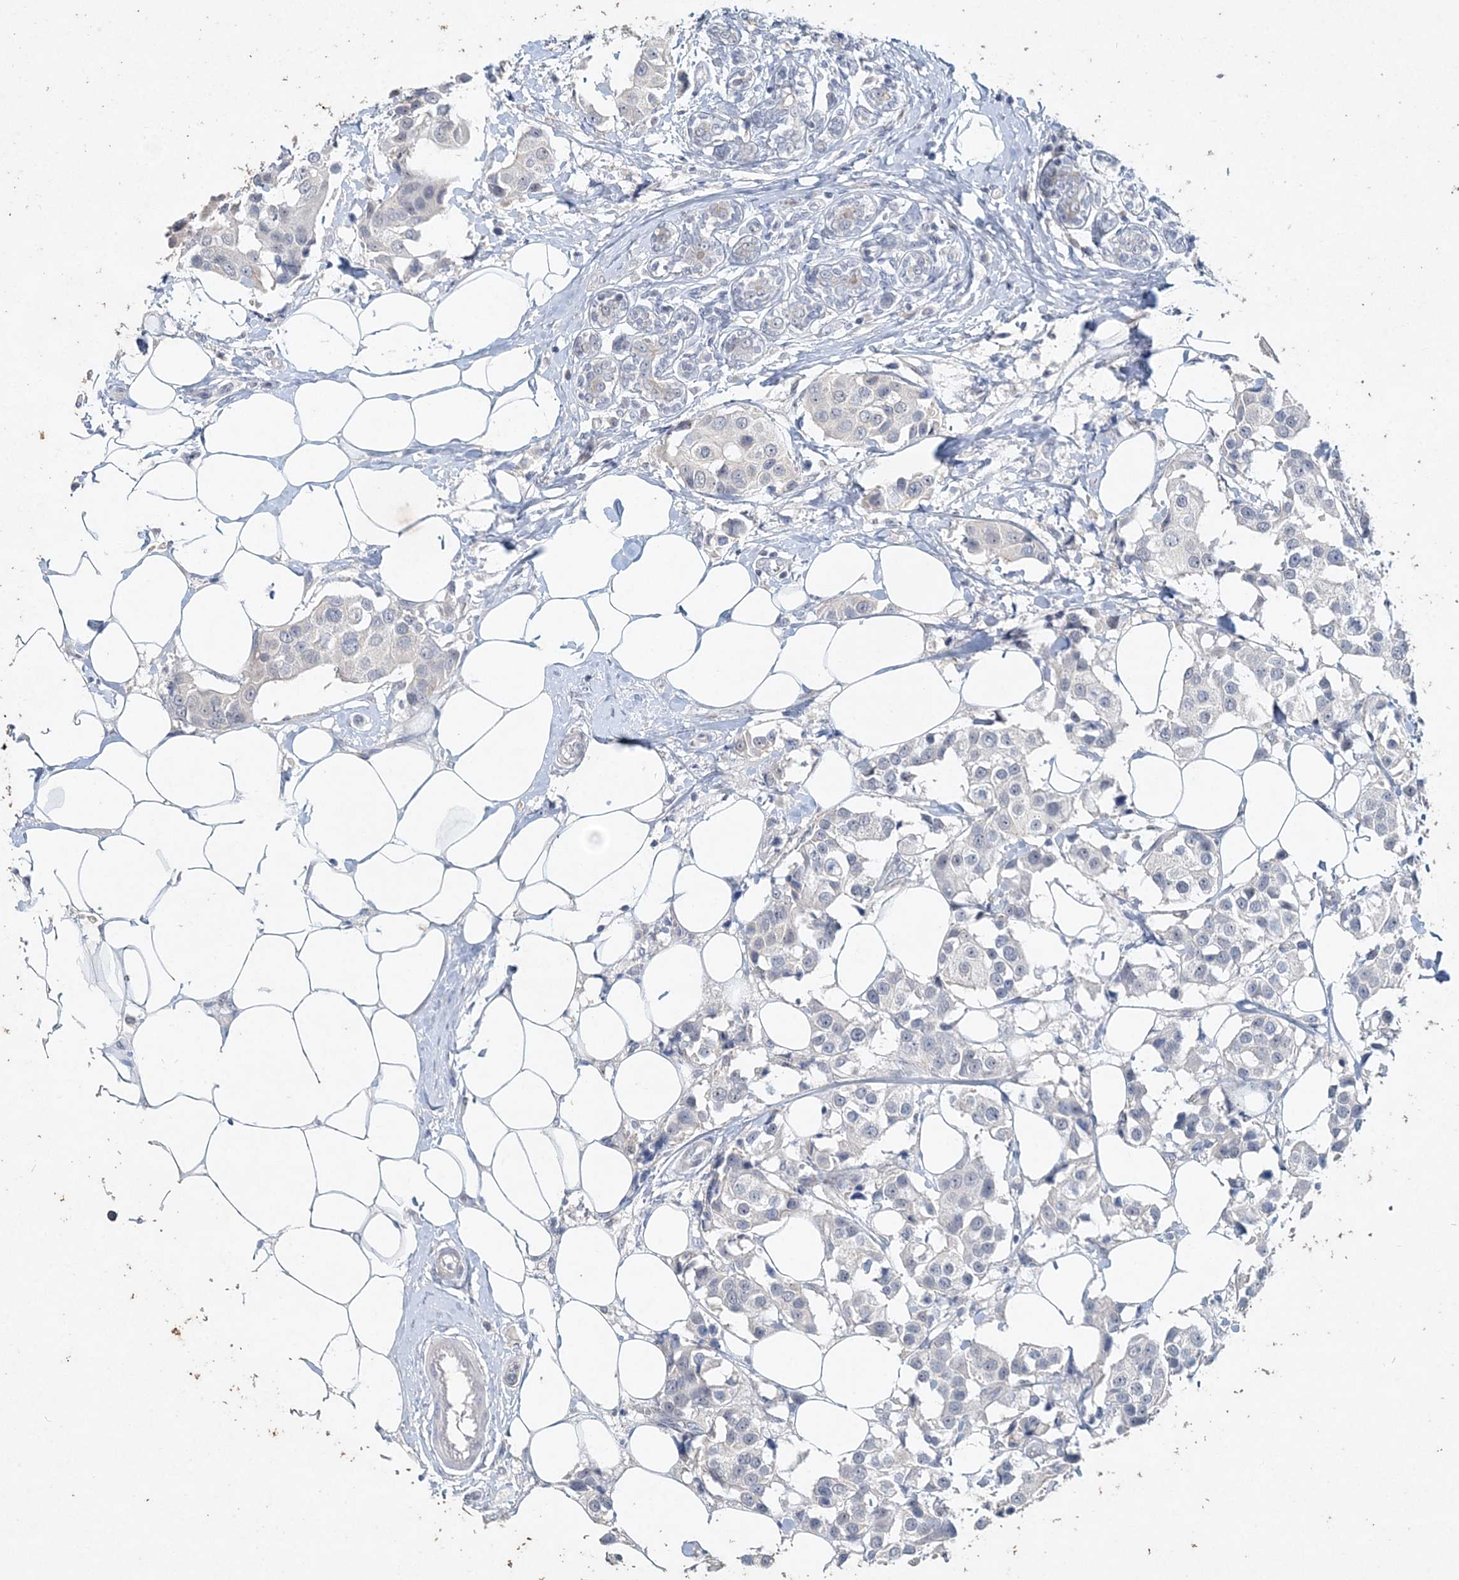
{"staining": {"intensity": "negative", "quantity": "none", "location": "none"}, "tissue": "breast cancer", "cell_type": "Tumor cells", "image_type": "cancer", "snomed": [{"axis": "morphology", "description": "Normal tissue, NOS"}, {"axis": "morphology", "description": "Duct carcinoma"}, {"axis": "topography", "description": "Breast"}], "caption": "Photomicrograph shows no protein expression in tumor cells of breast cancer tissue.", "gene": "DNAH5", "patient": {"sex": "female", "age": 39}}